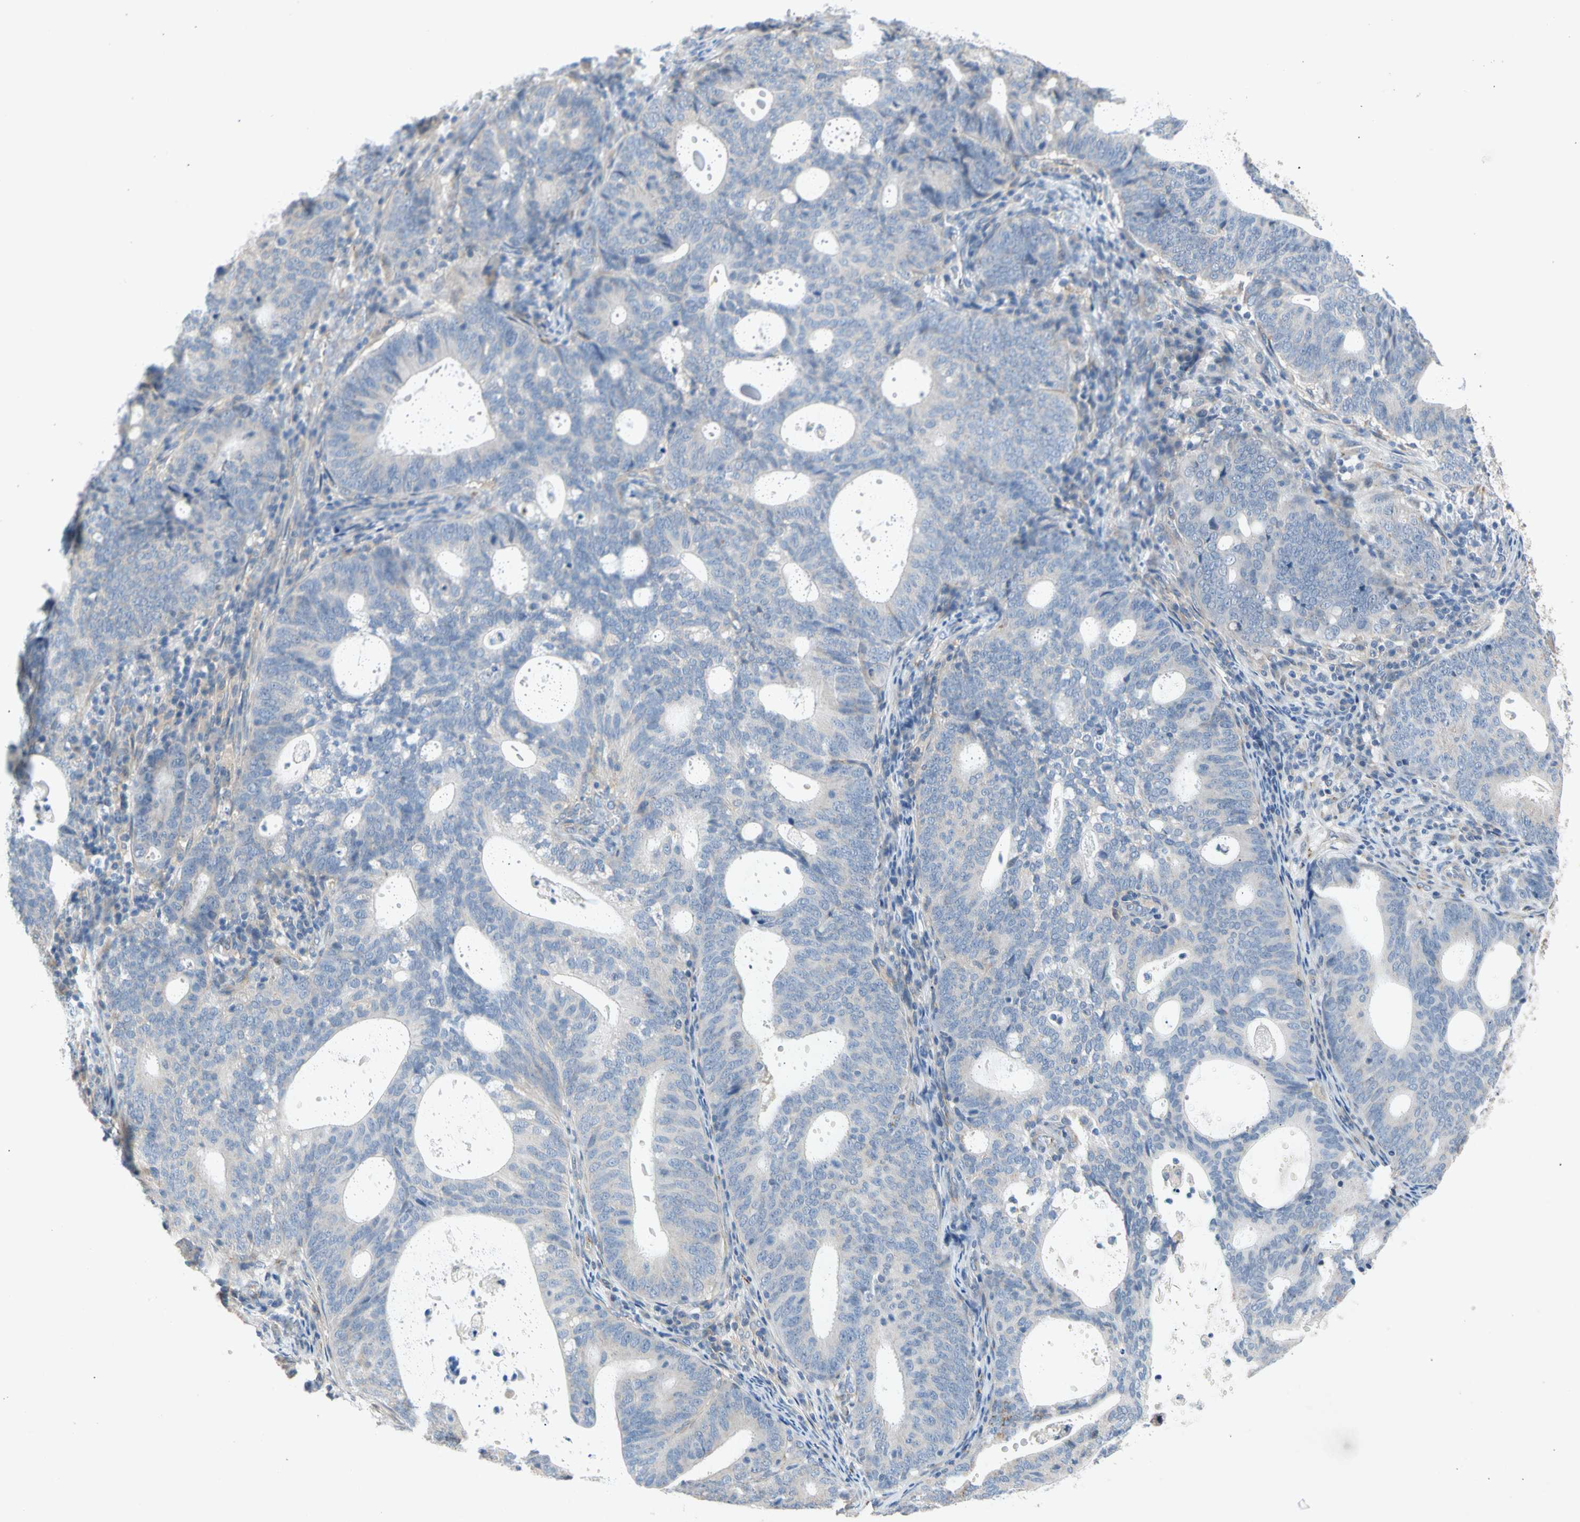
{"staining": {"intensity": "negative", "quantity": "none", "location": "none"}, "tissue": "endometrial cancer", "cell_type": "Tumor cells", "image_type": "cancer", "snomed": [{"axis": "morphology", "description": "Adenocarcinoma, NOS"}, {"axis": "topography", "description": "Uterus"}], "caption": "There is no significant positivity in tumor cells of endometrial adenocarcinoma.", "gene": "GASK1B", "patient": {"sex": "female", "age": 83}}